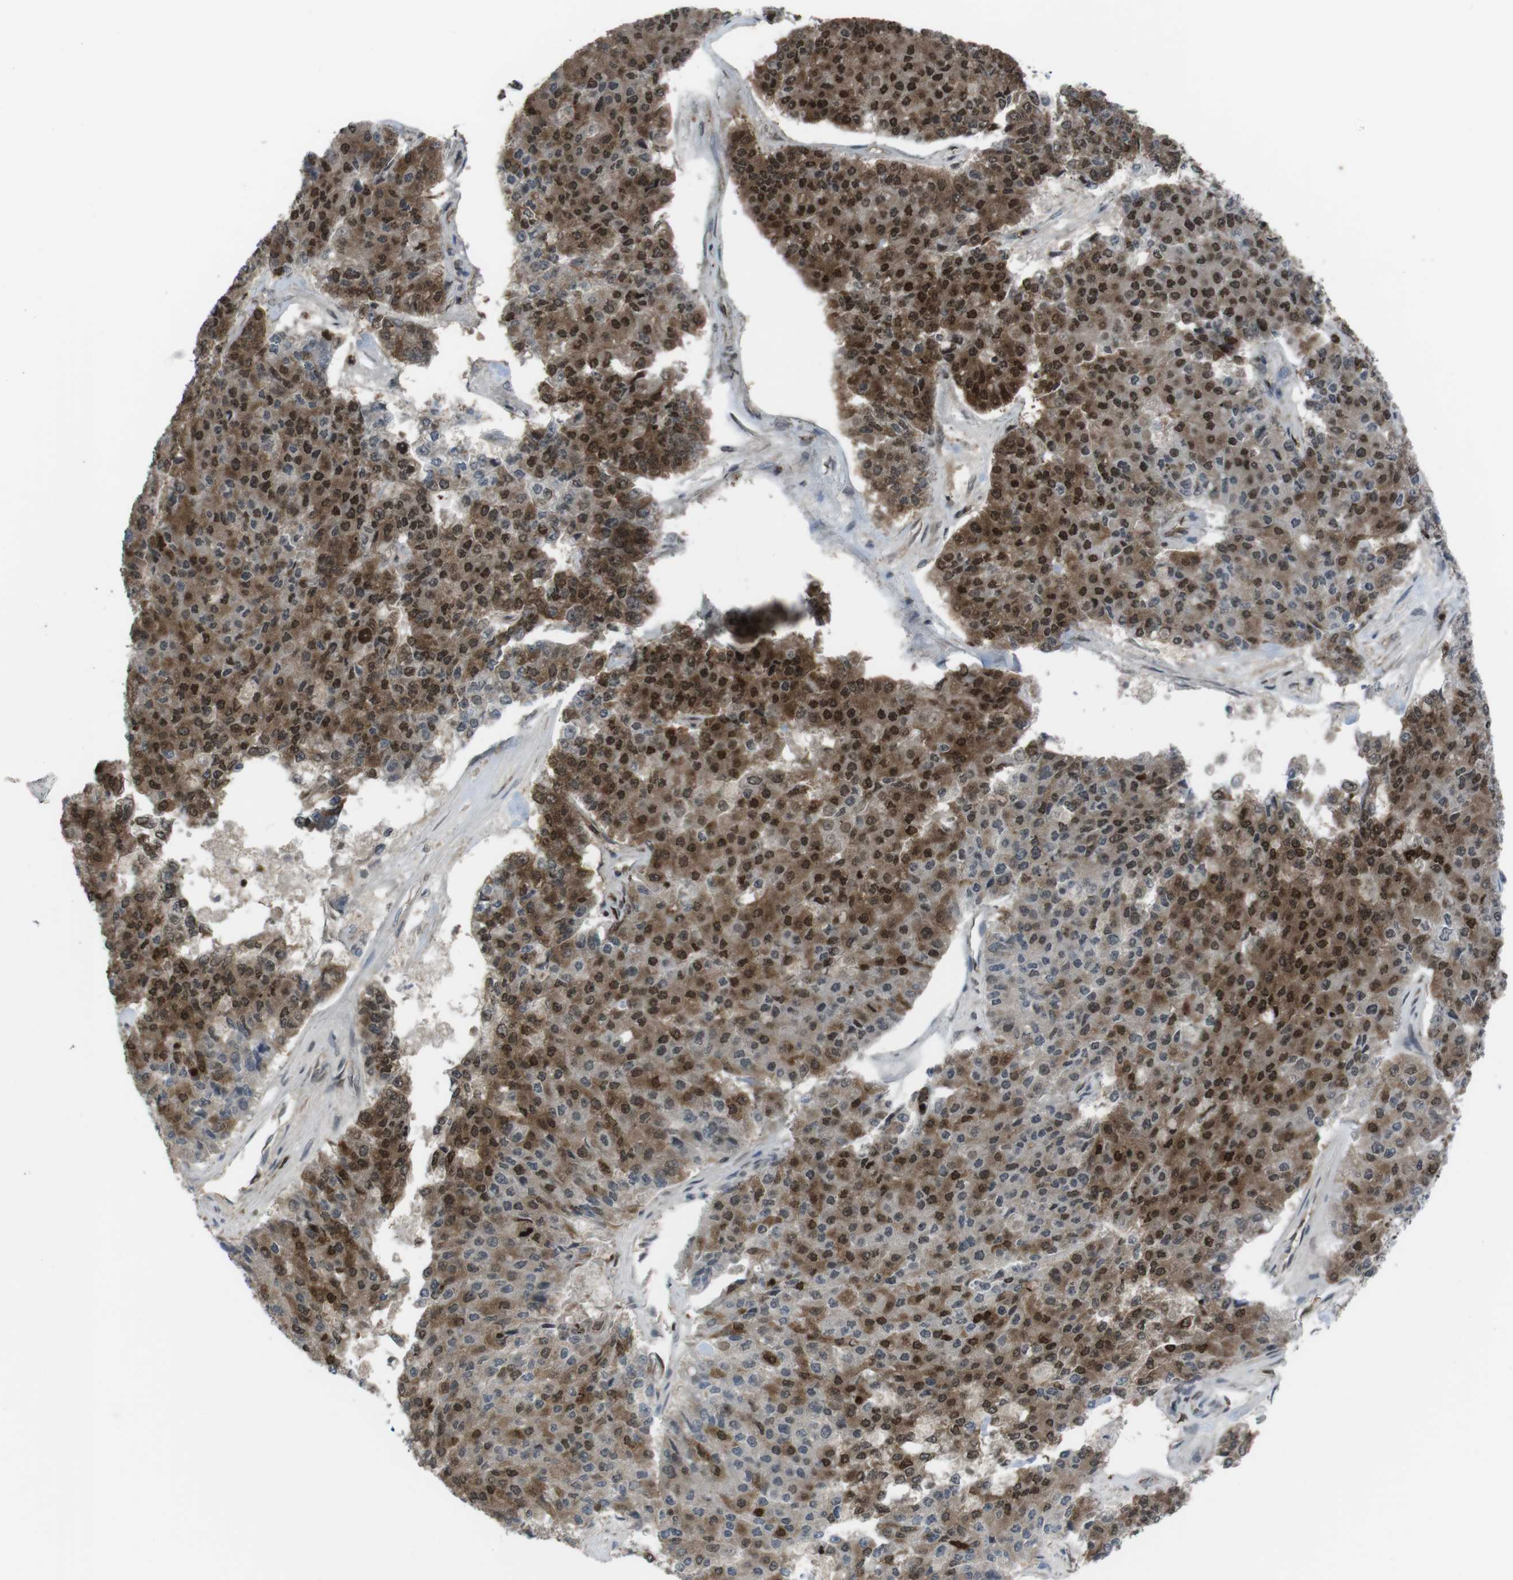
{"staining": {"intensity": "strong", "quantity": ">75%", "location": "nuclear"}, "tissue": "pancreatic cancer", "cell_type": "Tumor cells", "image_type": "cancer", "snomed": [{"axis": "morphology", "description": "Adenocarcinoma, NOS"}, {"axis": "topography", "description": "Pancreas"}], "caption": "Immunohistochemistry (IHC) staining of pancreatic cancer (adenocarcinoma), which shows high levels of strong nuclear staining in approximately >75% of tumor cells indicating strong nuclear protein positivity. The staining was performed using DAB (brown) for protein detection and nuclei were counterstained in hematoxylin (blue).", "gene": "SUB1", "patient": {"sex": "male", "age": 50}}